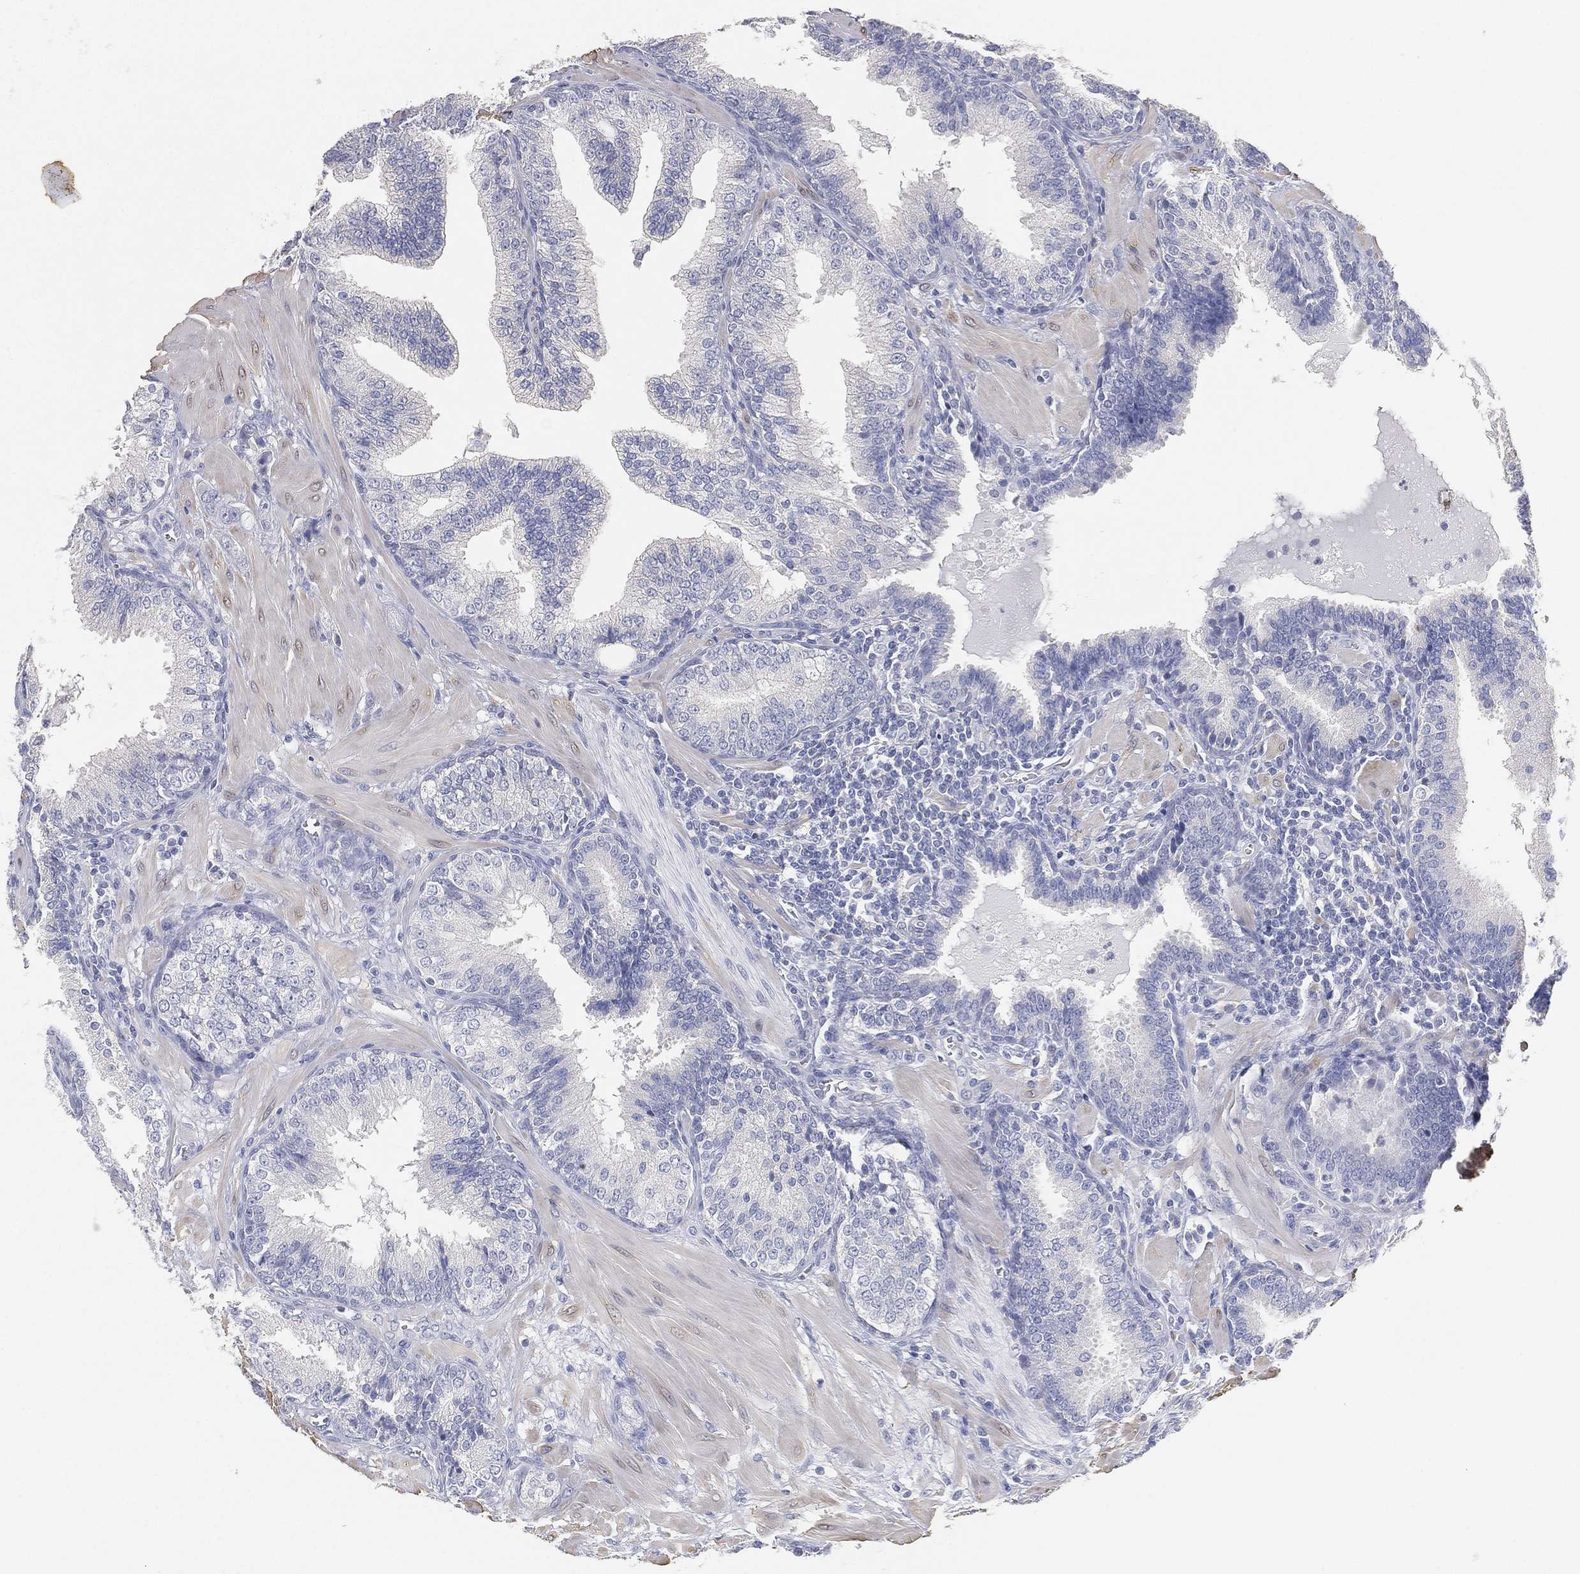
{"staining": {"intensity": "negative", "quantity": "none", "location": "none"}, "tissue": "prostate cancer", "cell_type": "Tumor cells", "image_type": "cancer", "snomed": [{"axis": "morphology", "description": "Adenocarcinoma, NOS"}, {"axis": "topography", "description": "Prostate"}], "caption": "The micrograph demonstrates no staining of tumor cells in prostate adenocarcinoma.", "gene": "FAM187B", "patient": {"sex": "male", "age": 57}}